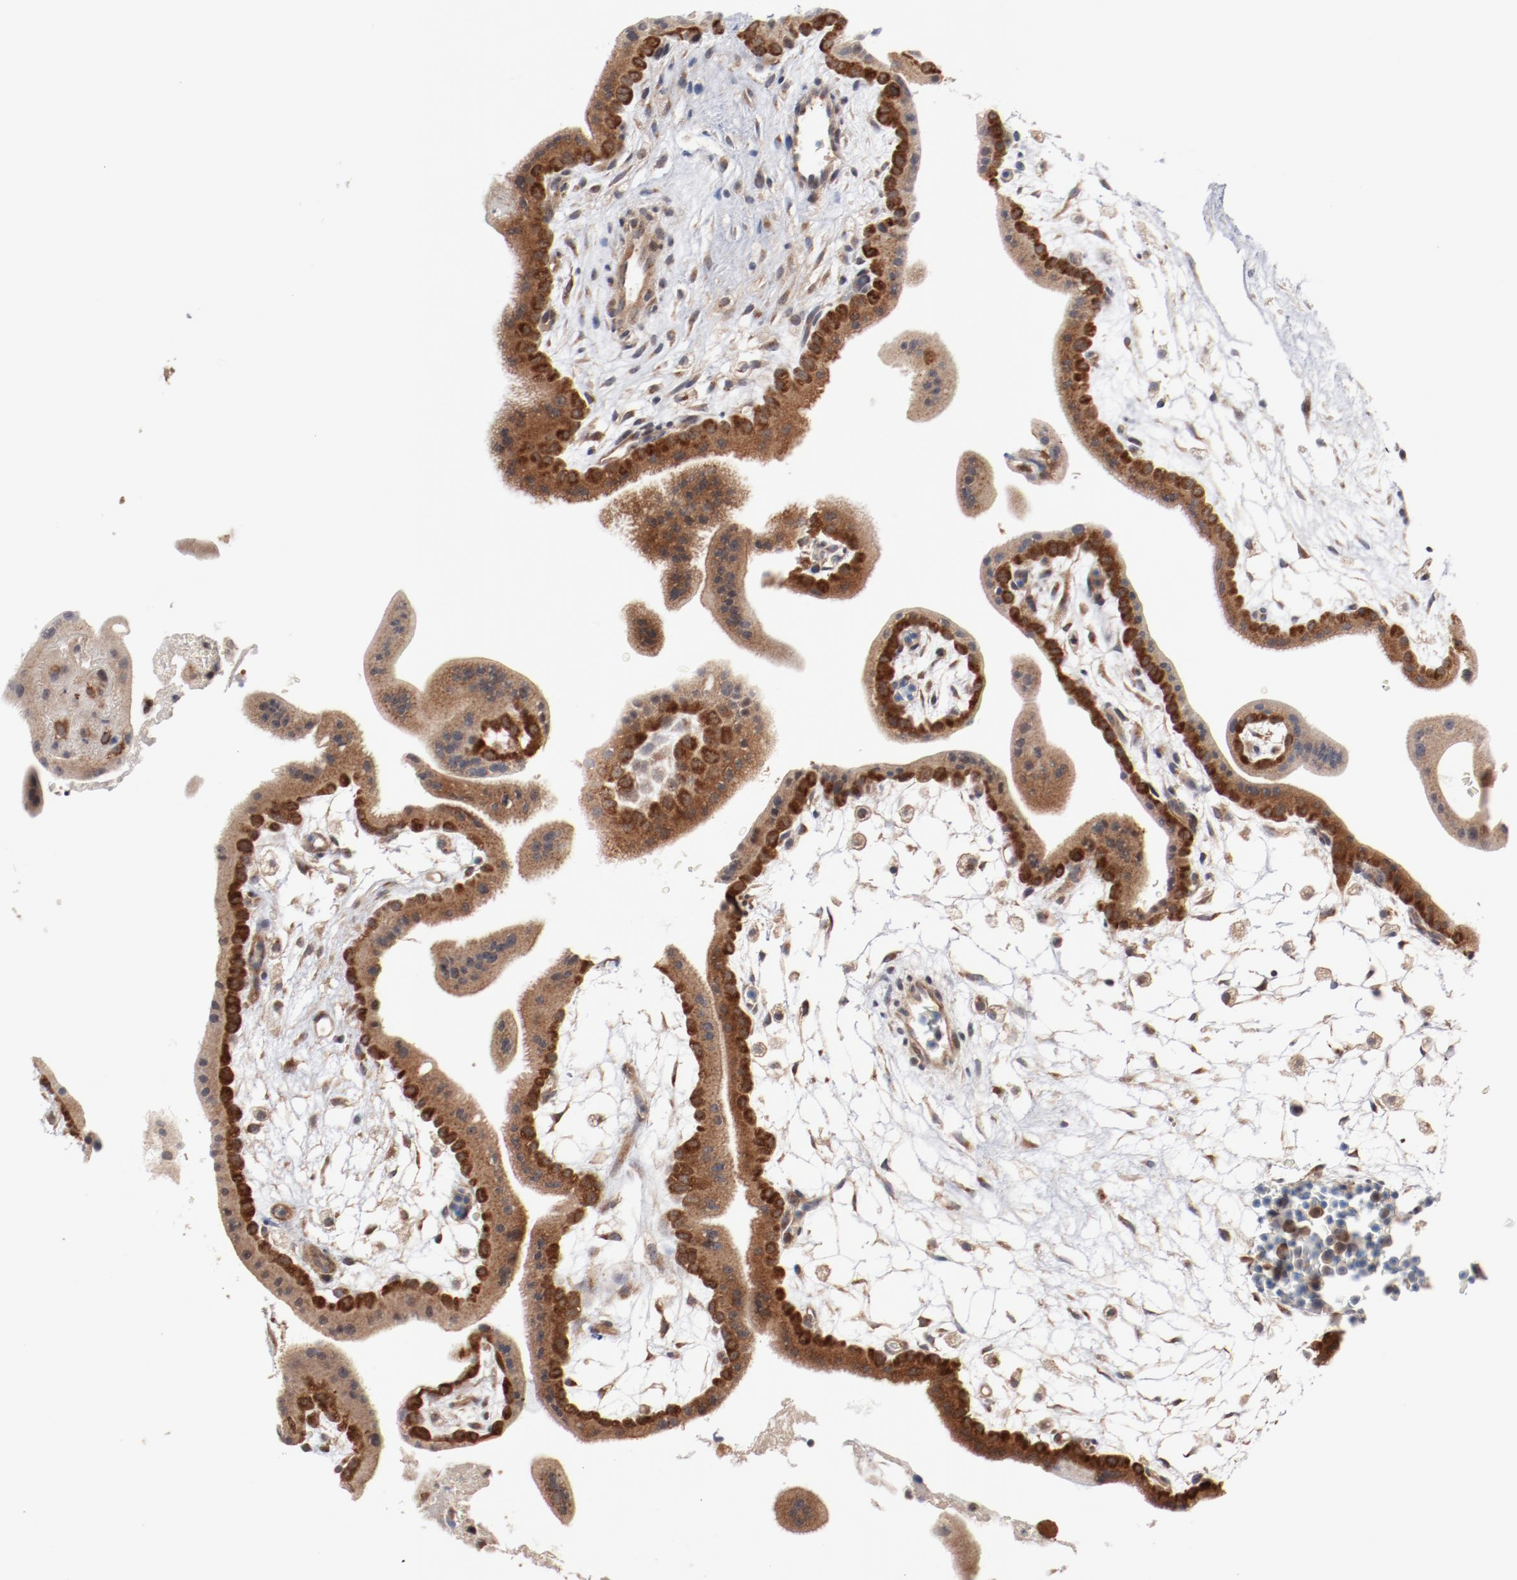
{"staining": {"intensity": "moderate", "quantity": ">75%", "location": "cytoplasmic/membranous"}, "tissue": "placenta", "cell_type": "Decidual cells", "image_type": "normal", "snomed": [{"axis": "morphology", "description": "Normal tissue, NOS"}, {"axis": "topography", "description": "Placenta"}], "caption": "Brown immunohistochemical staining in benign human placenta exhibits moderate cytoplasmic/membranous expression in approximately >75% of decidual cells.", "gene": "RNASE11", "patient": {"sex": "female", "age": 35}}